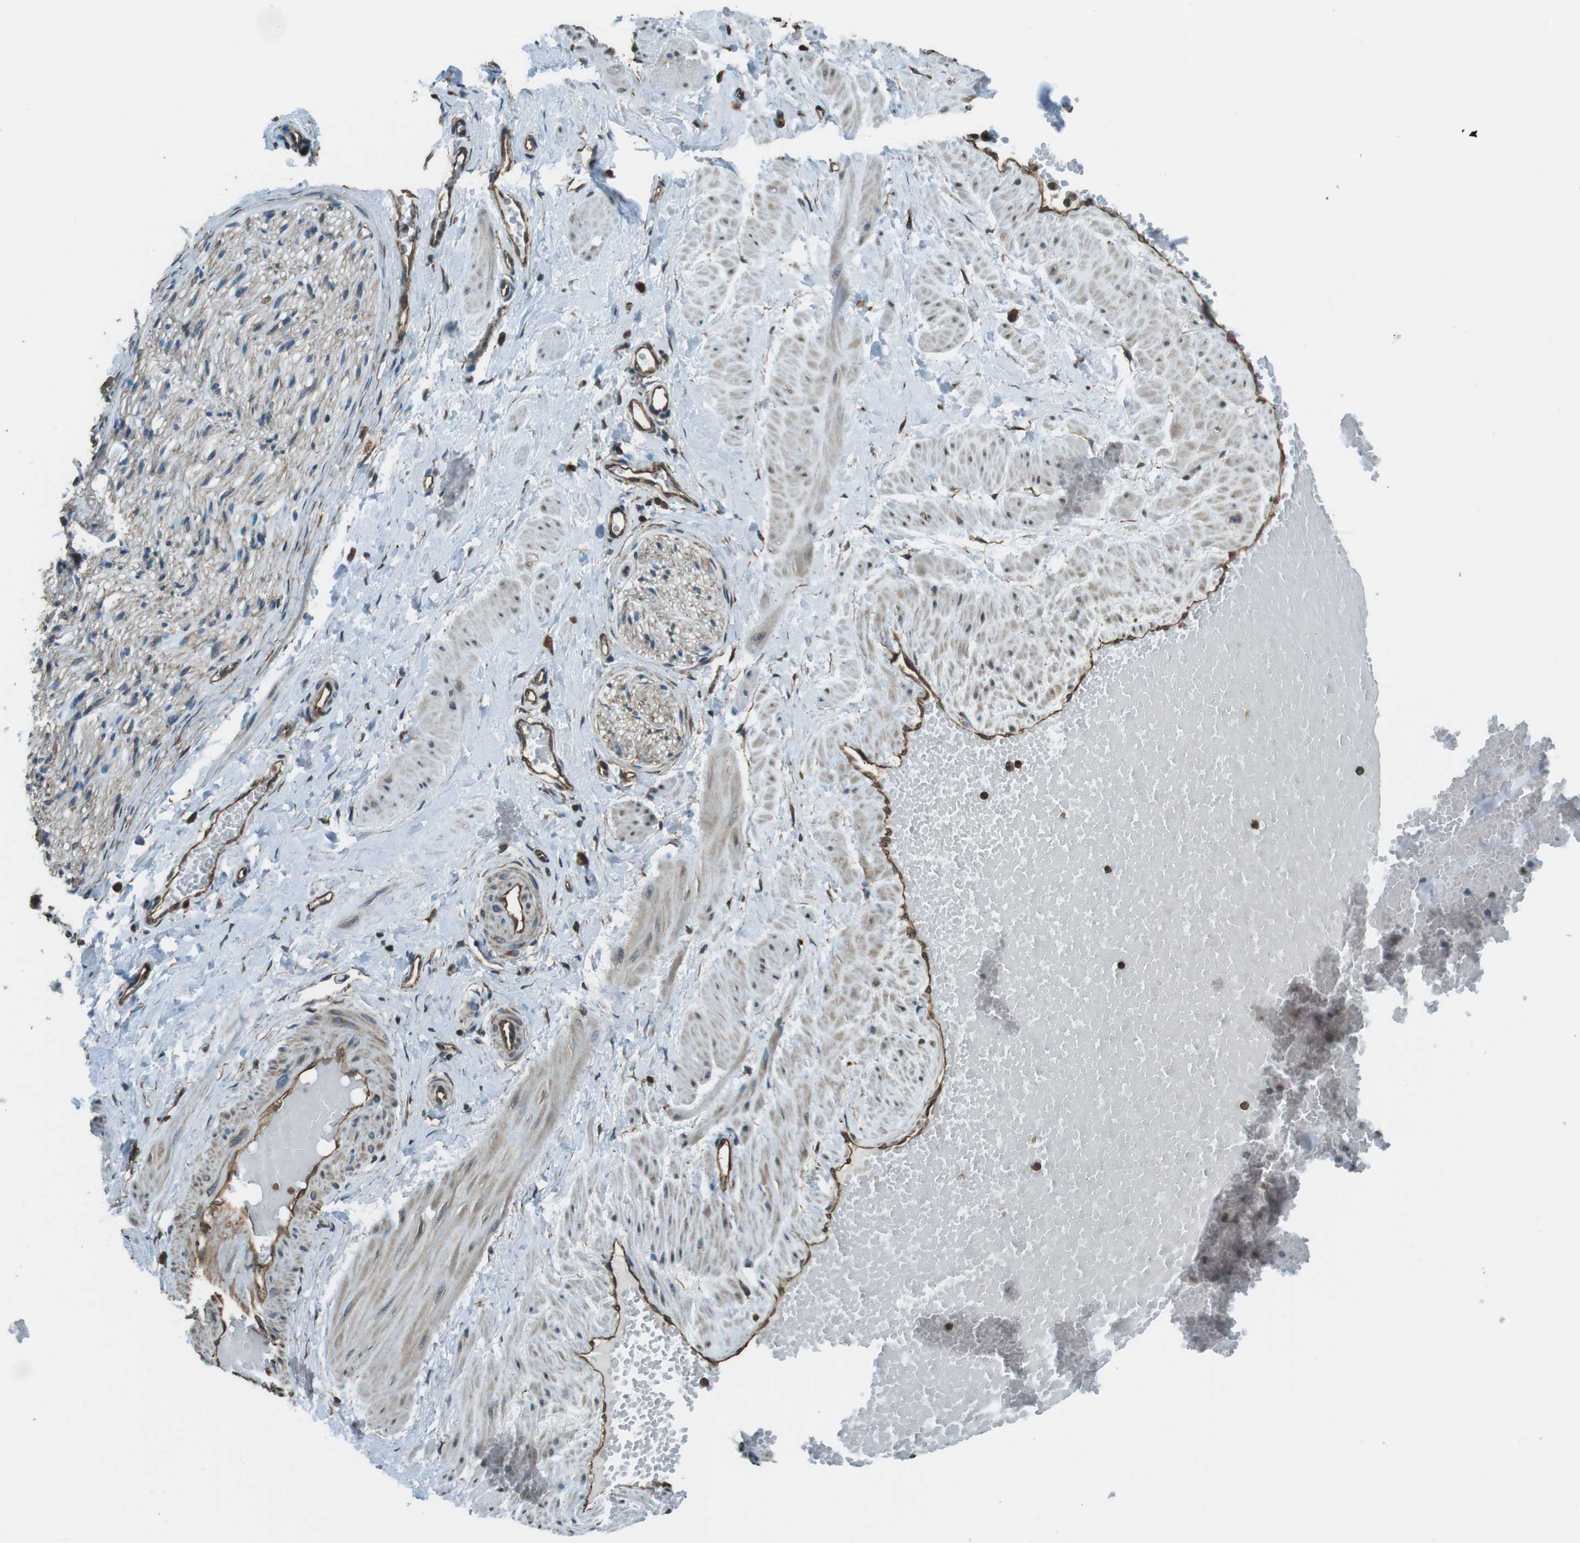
{"staining": {"intensity": "moderate", "quantity": ">75%", "location": "cytoplasmic/membranous"}, "tissue": "adipose tissue", "cell_type": "Adipocytes", "image_type": "normal", "snomed": [{"axis": "morphology", "description": "Normal tissue, NOS"}, {"axis": "topography", "description": "Soft tissue"}, {"axis": "topography", "description": "Vascular tissue"}], "caption": "This is a histology image of immunohistochemistry (IHC) staining of normal adipose tissue, which shows moderate positivity in the cytoplasmic/membranous of adipocytes.", "gene": "PA2G4", "patient": {"sex": "female", "age": 35}}